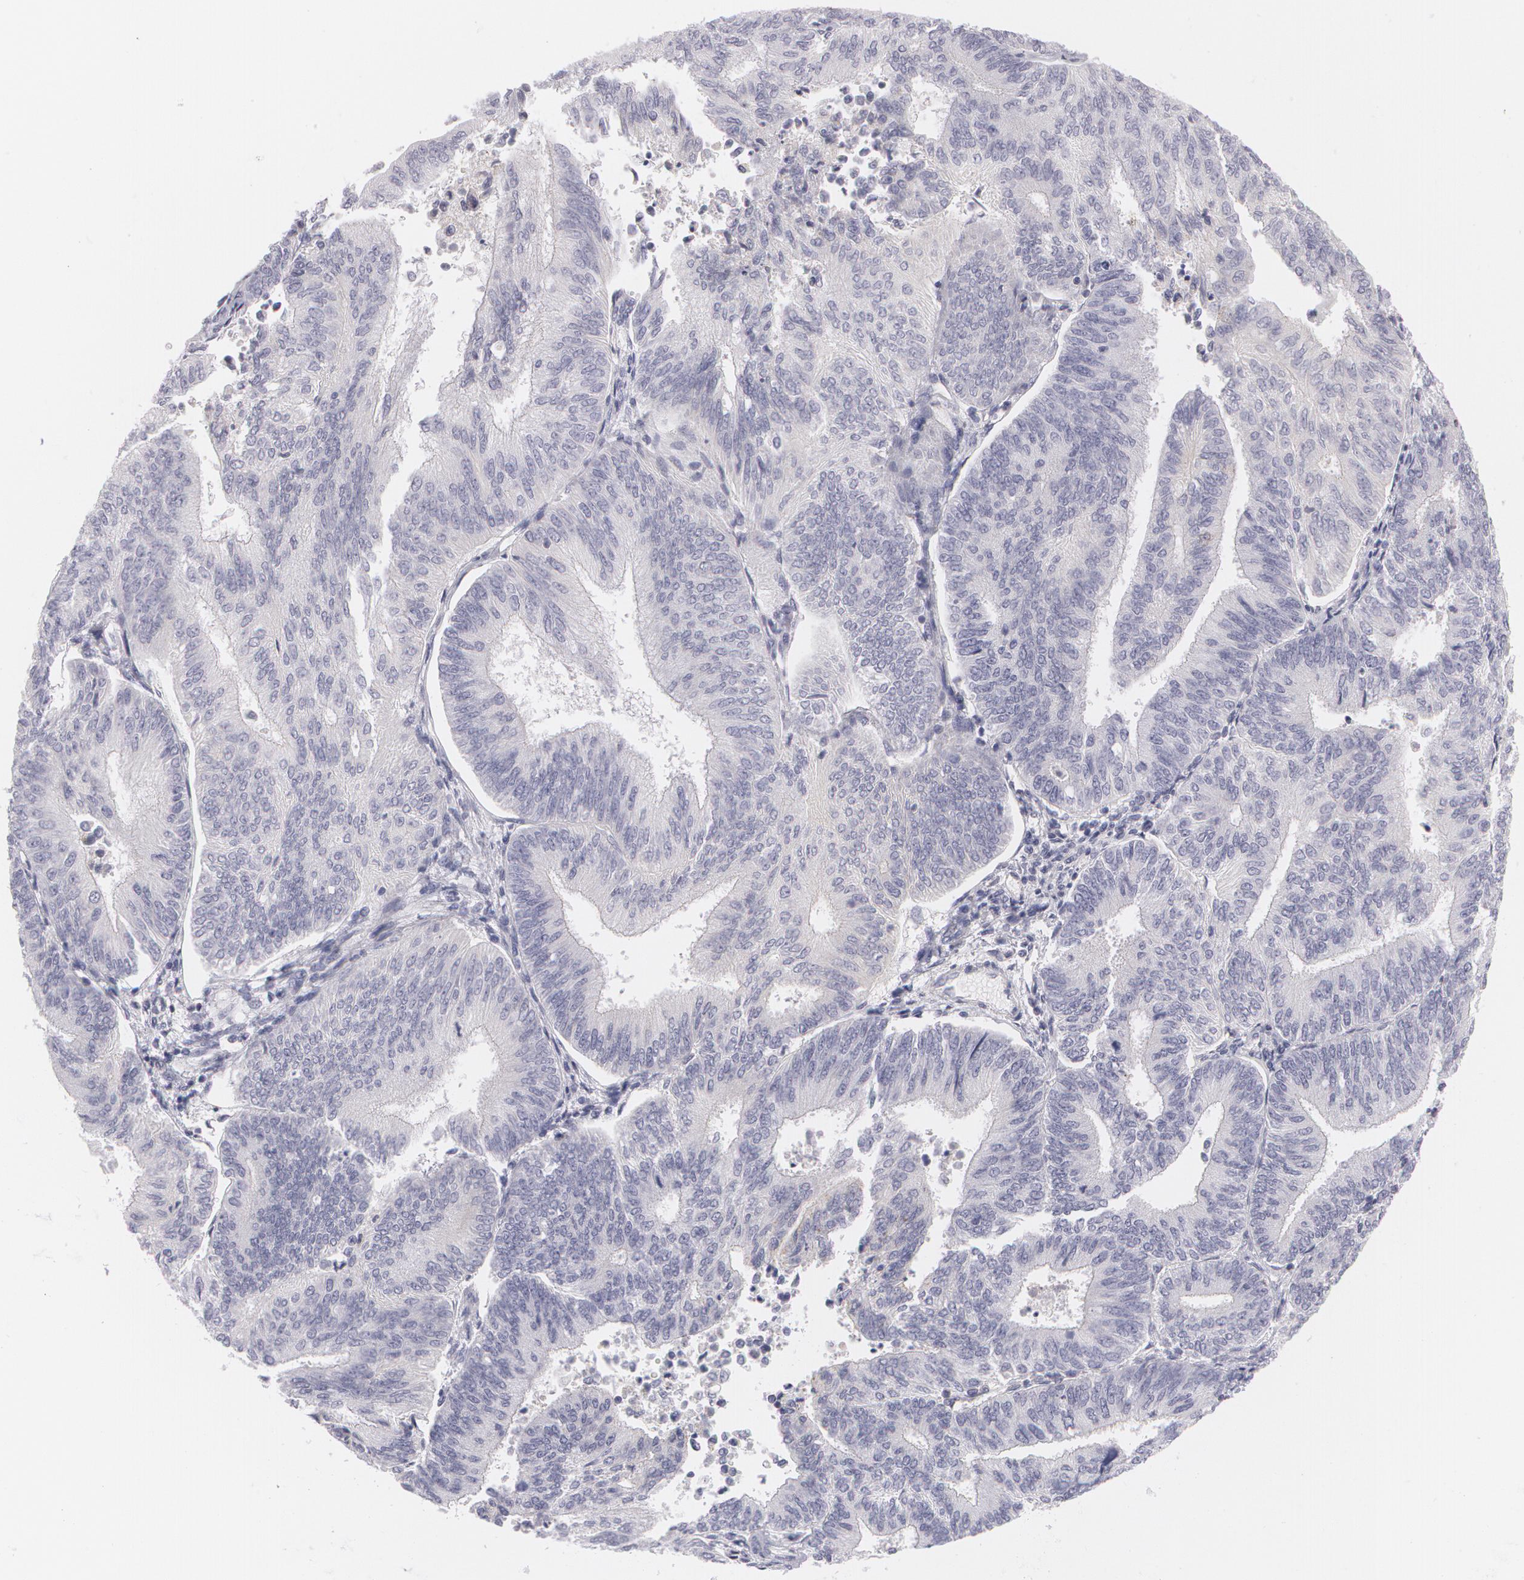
{"staining": {"intensity": "negative", "quantity": "none", "location": "none"}, "tissue": "endometrial cancer", "cell_type": "Tumor cells", "image_type": "cancer", "snomed": [{"axis": "morphology", "description": "Adenocarcinoma, NOS"}, {"axis": "topography", "description": "Endometrium"}], "caption": "This histopathology image is of adenocarcinoma (endometrial) stained with immunohistochemistry (IHC) to label a protein in brown with the nuclei are counter-stained blue. There is no expression in tumor cells.", "gene": "FAM181A", "patient": {"sex": "female", "age": 55}}